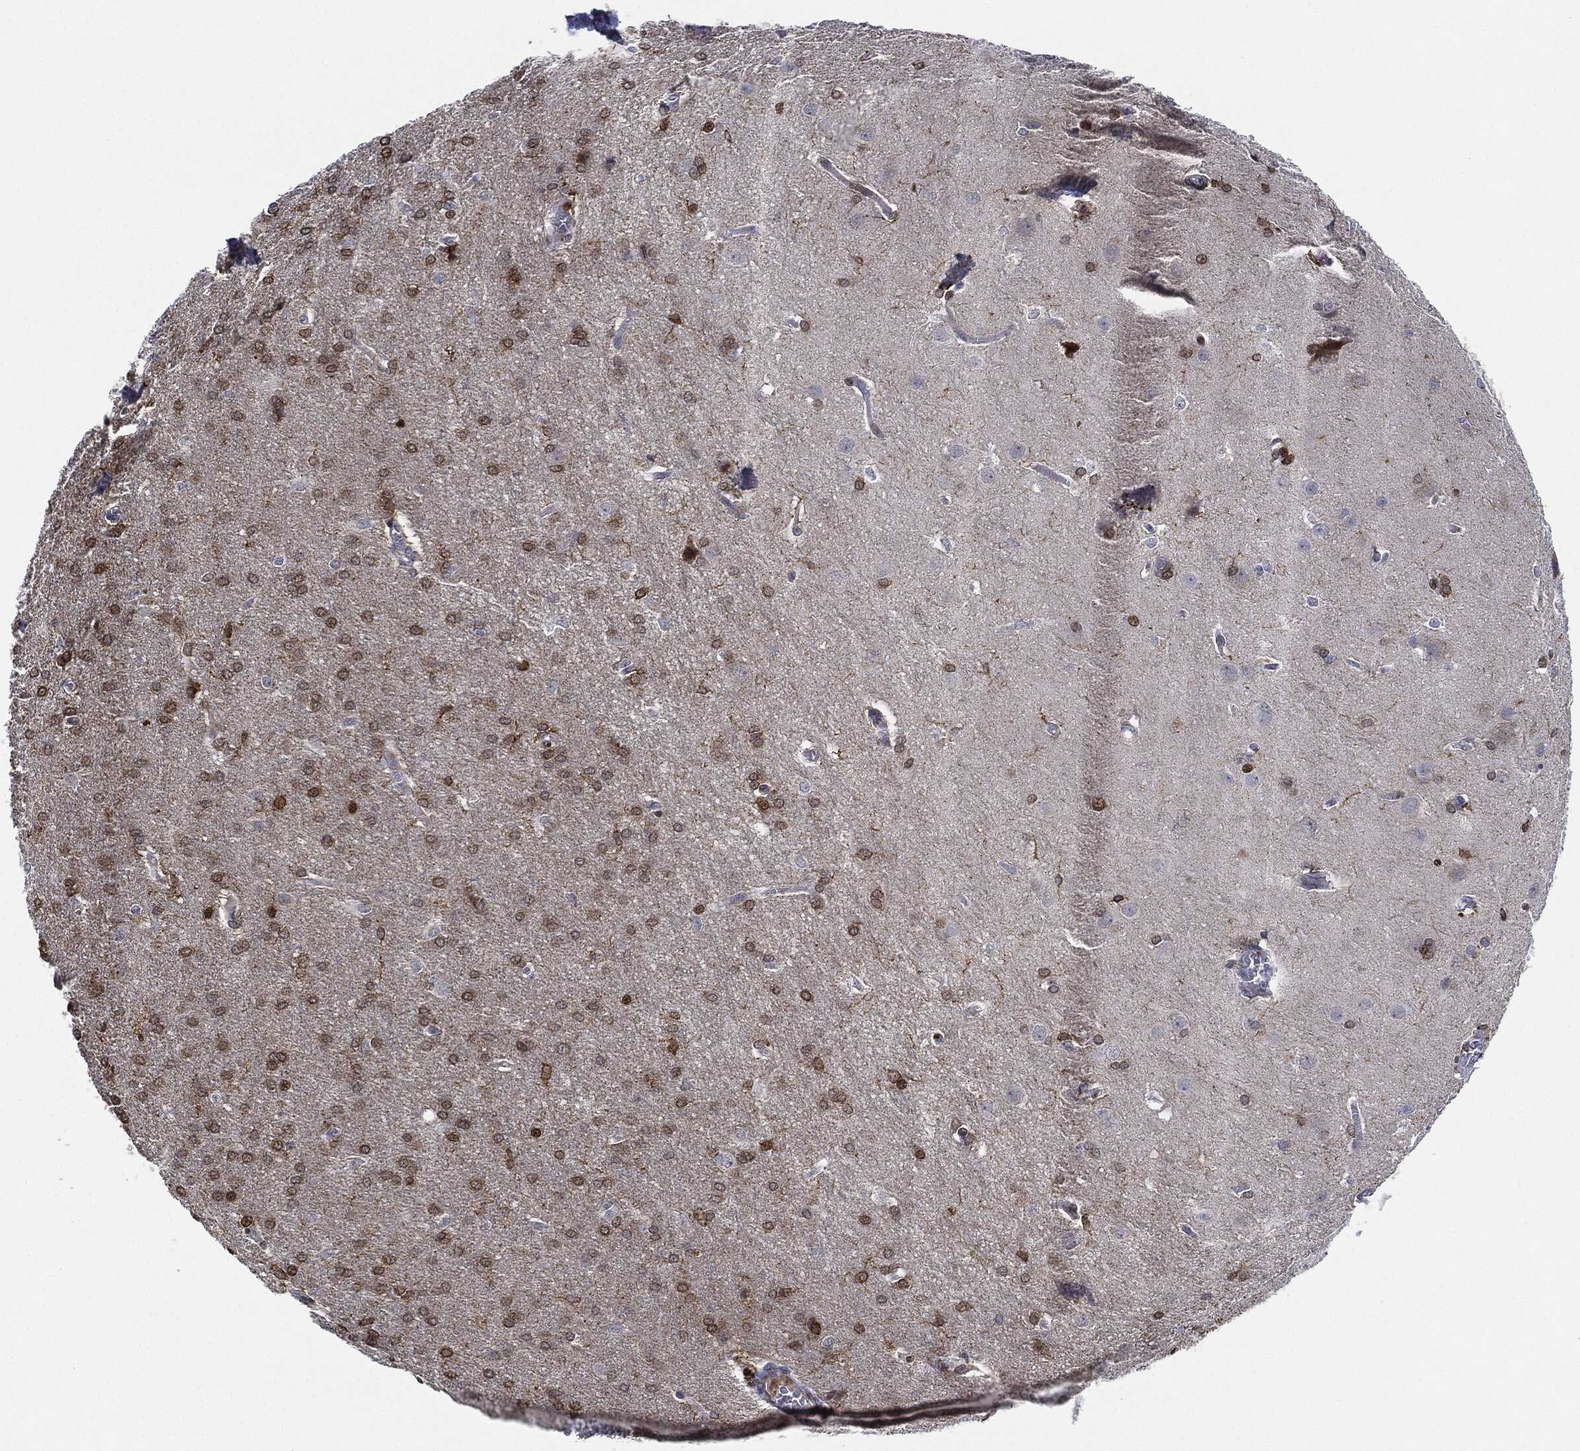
{"staining": {"intensity": "moderate", "quantity": "<25%", "location": "cytoplasmic/membranous"}, "tissue": "glioma", "cell_type": "Tumor cells", "image_type": "cancer", "snomed": [{"axis": "morphology", "description": "Glioma, malignant, Low grade"}, {"axis": "topography", "description": "Brain"}], "caption": "Protein staining by IHC reveals moderate cytoplasmic/membranous staining in about <25% of tumor cells in glioma.", "gene": "NANOS3", "patient": {"sex": "female", "age": 32}}